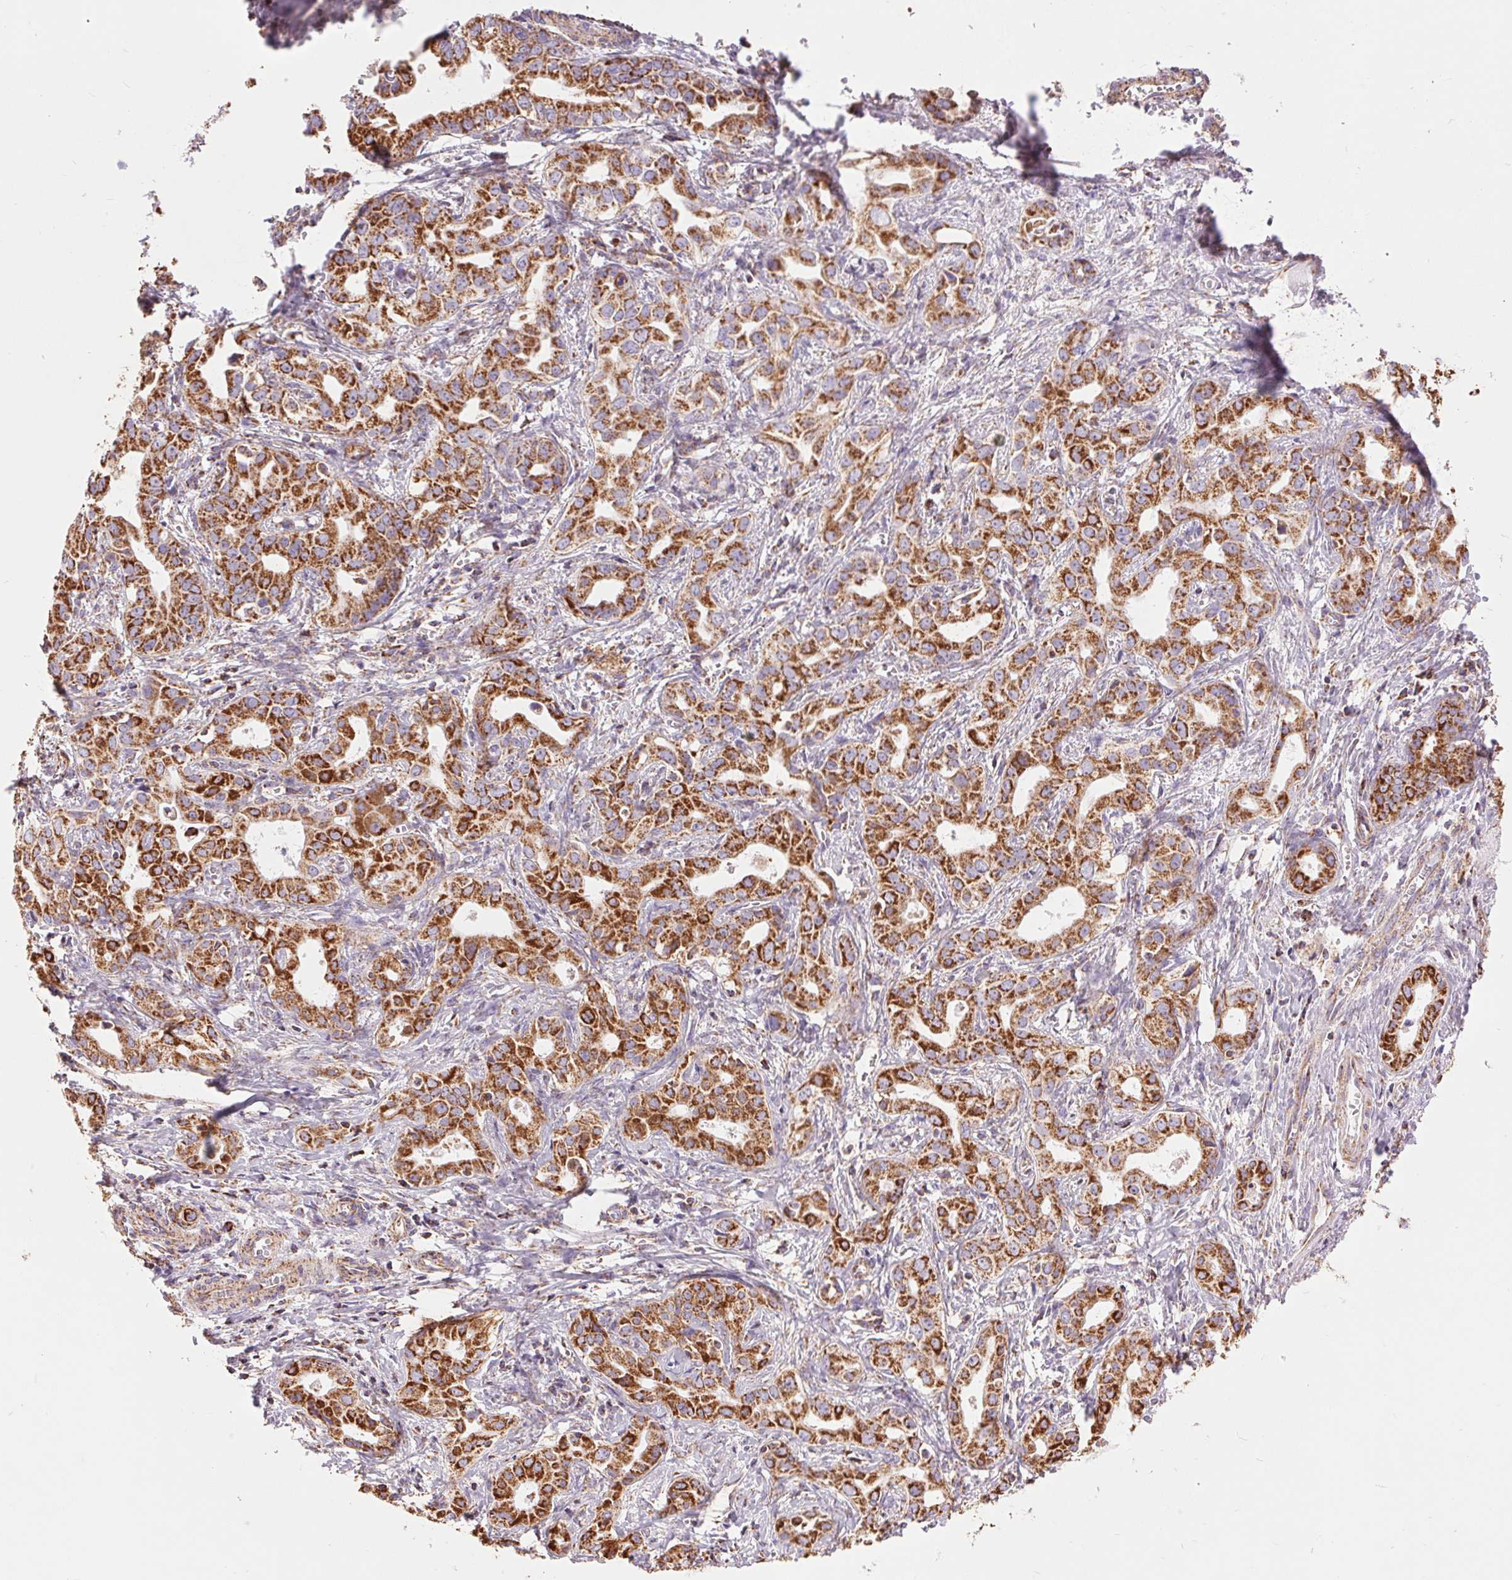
{"staining": {"intensity": "strong", "quantity": ">75%", "location": "cytoplasmic/membranous"}, "tissue": "liver cancer", "cell_type": "Tumor cells", "image_type": "cancer", "snomed": [{"axis": "morphology", "description": "Cholangiocarcinoma"}, {"axis": "topography", "description": "Liver"}], "caption": "Immunohistochemistry of liver cholangiocarcinoma displays high levels of strong cytoplasmic/membranous staining in about >75% of tumor cells.", "gene": "ATP5PB", "patient": {"sex": "female", "age": 65}}